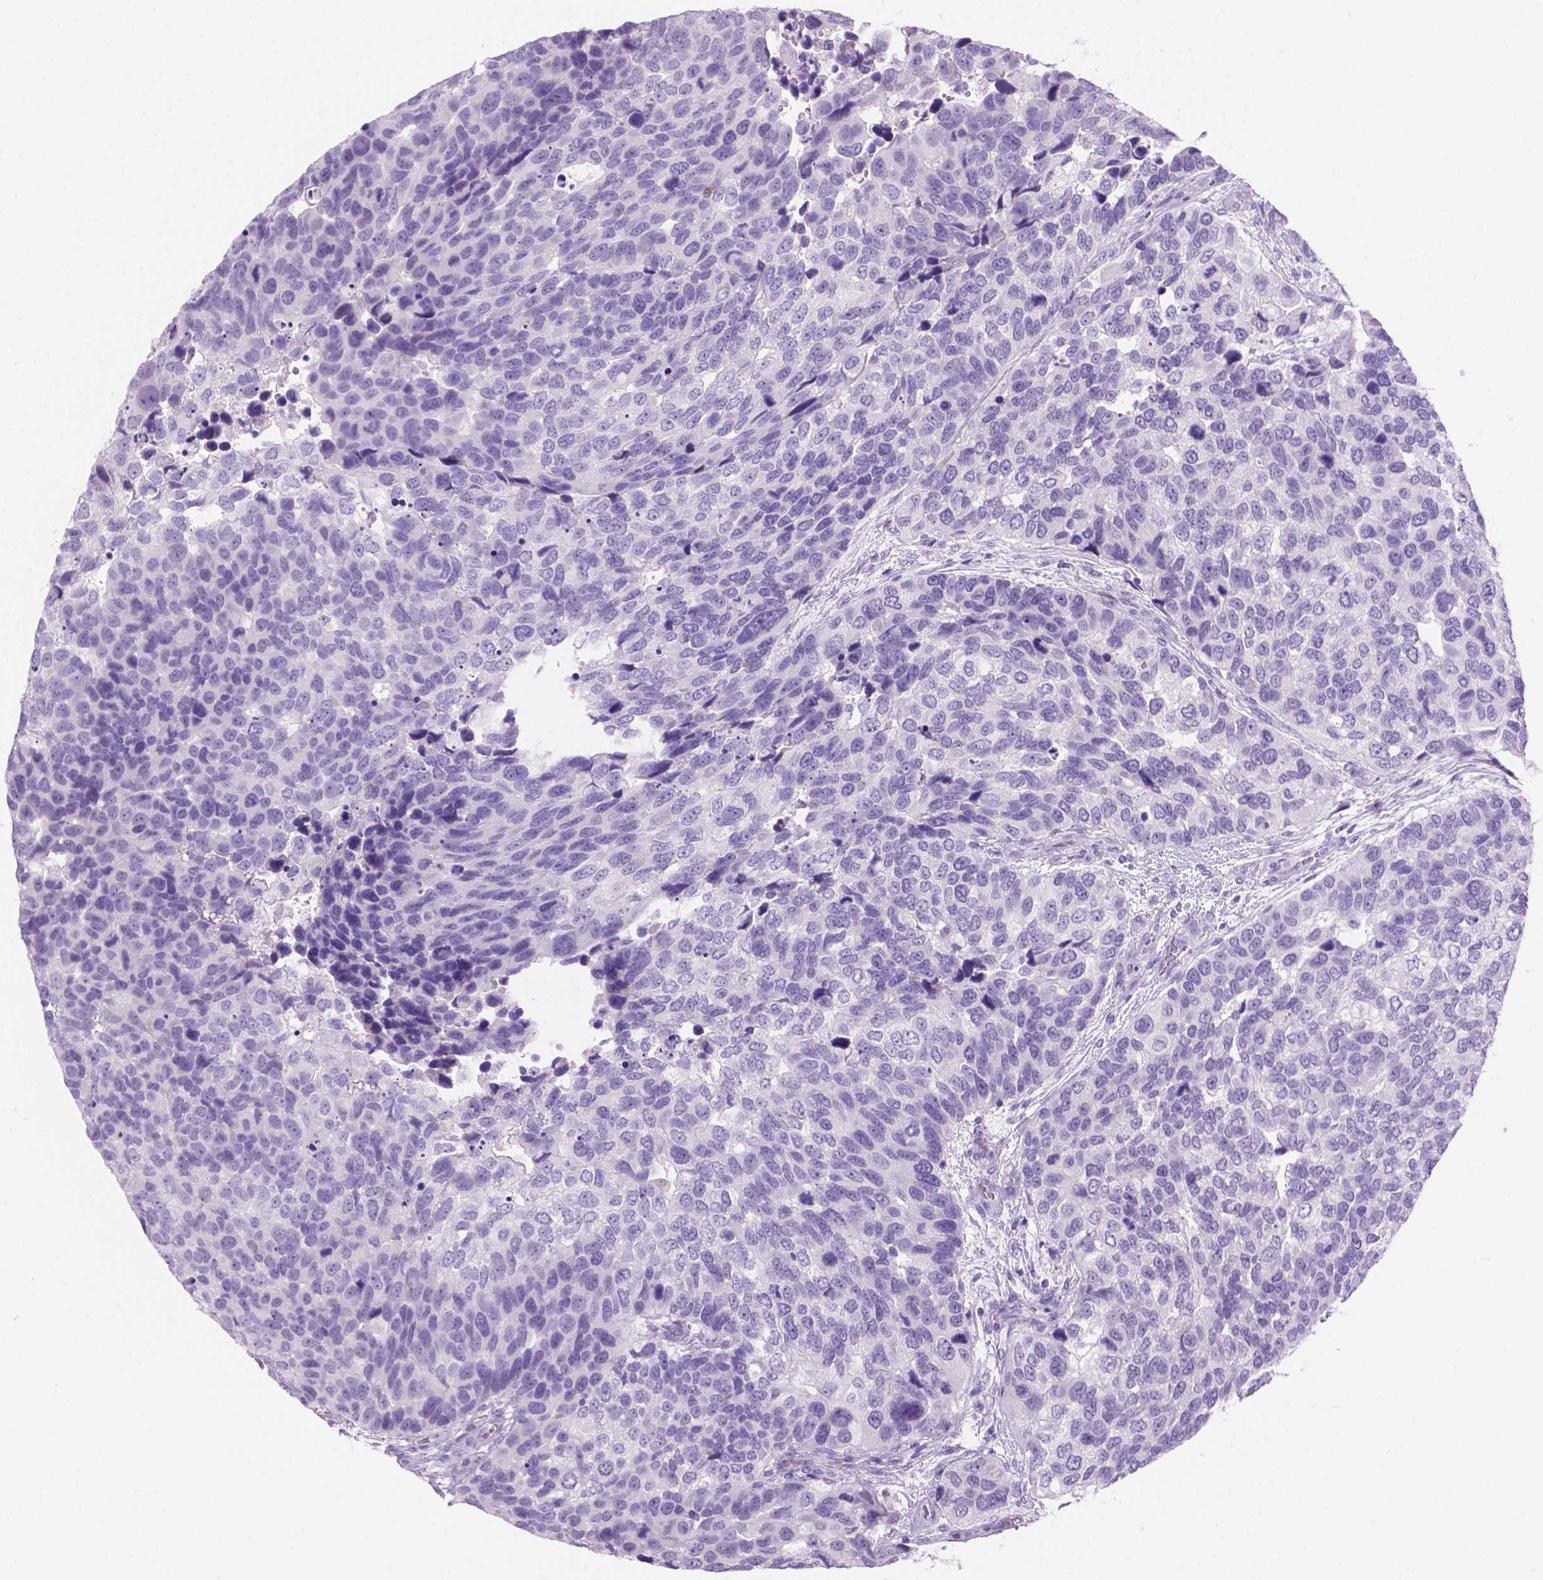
{"staining": {"intensity": "negative", "quantity": "none", "location": "none"}, "tissue": "urothelial cancer", "cell_type": "Tumor cells", "image_type": "cancer", "snomed": [{"axis": "morphology", "description": "Urothelial carcinoma, High grade"}, {"axis": "topography", "description": "Urinary bladder"}], "caption": "Urothelial cancer was stained to show a protein in brown. There is no significant positivity in tumor cells.", "gene": "GRIN2B", "patient": {"sex": "male", "age": 60}}